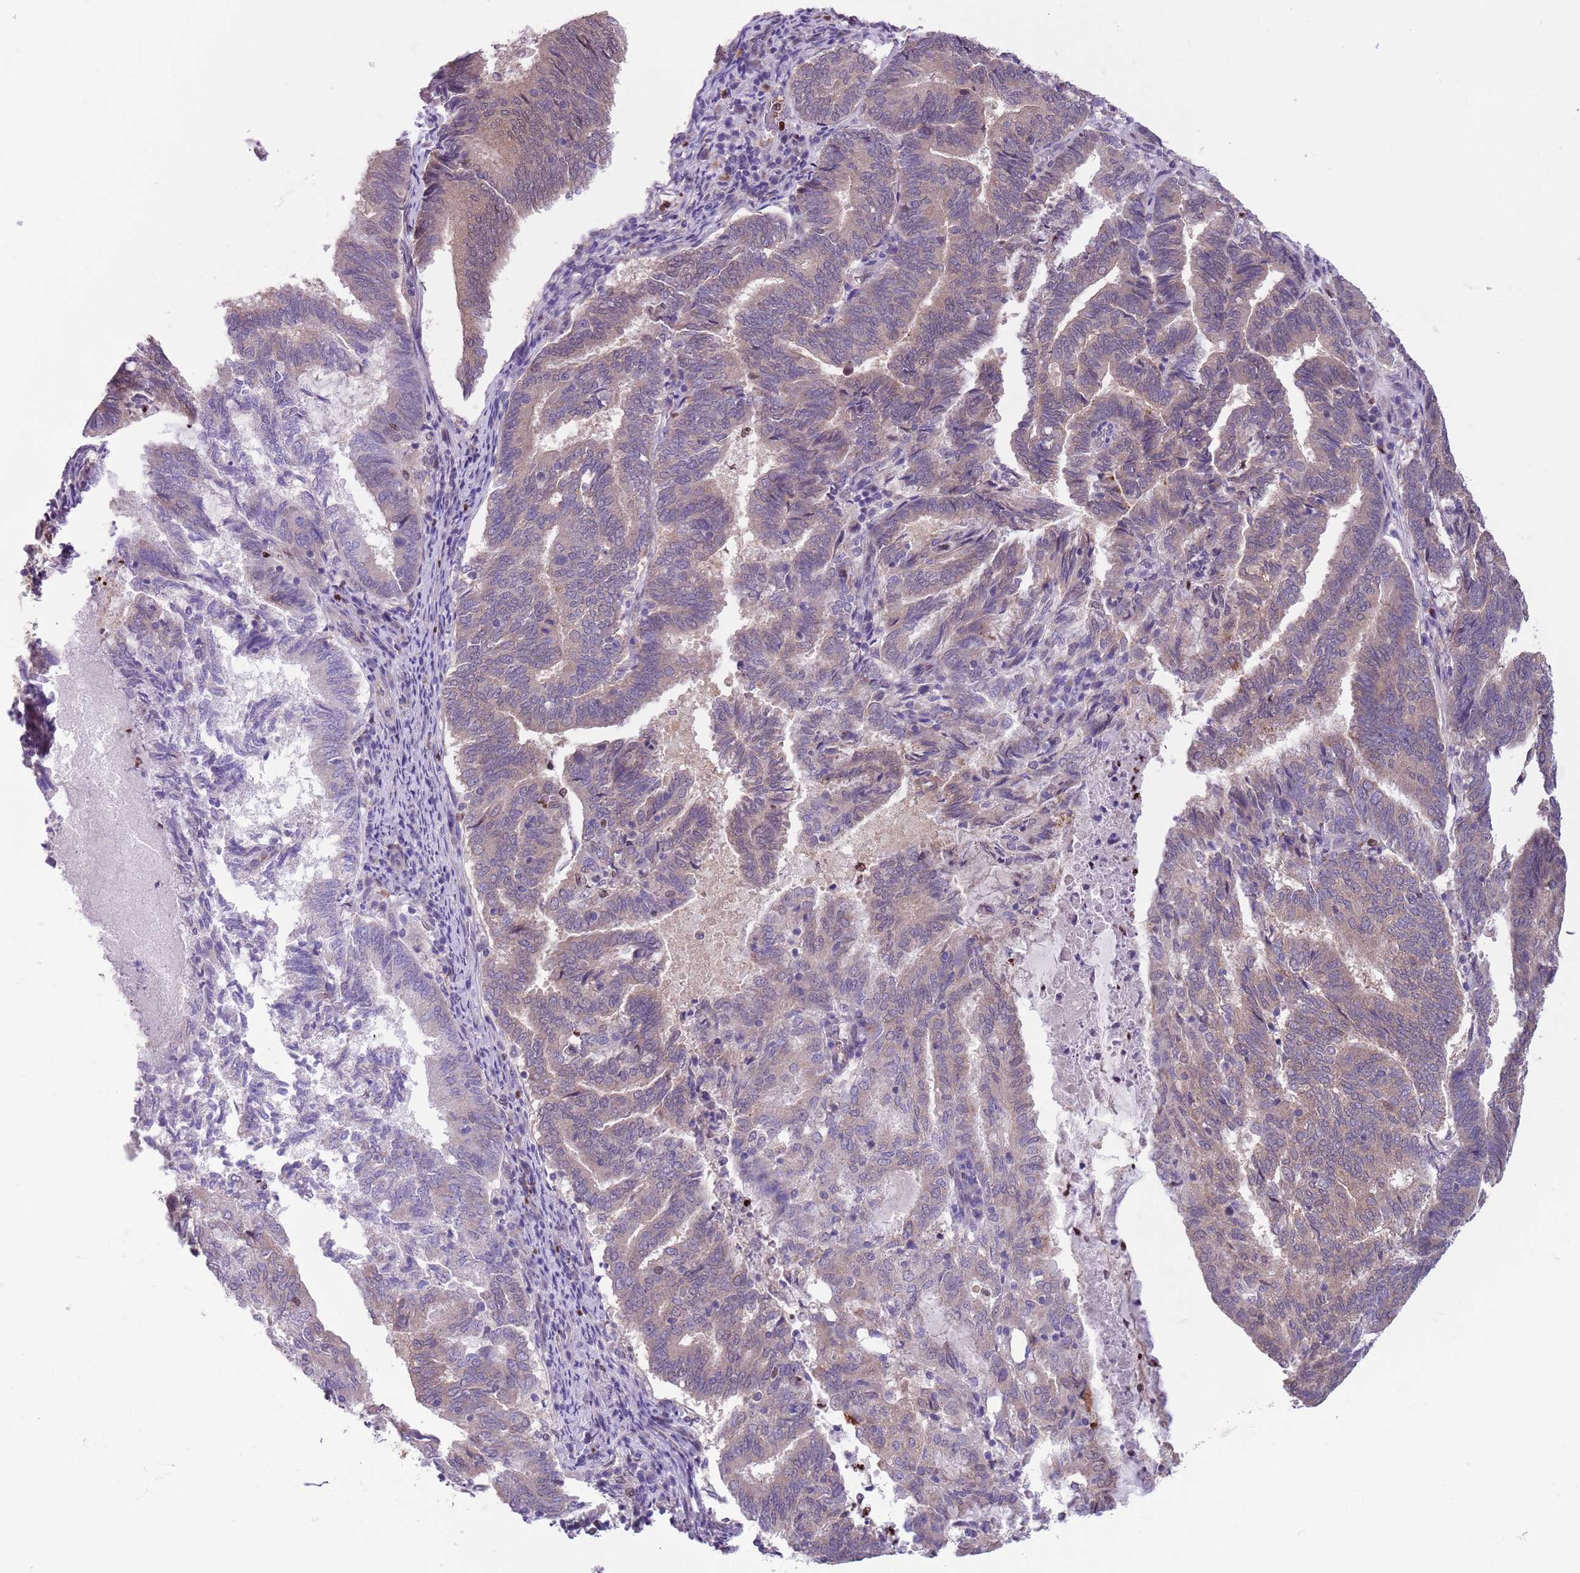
{"staining": {"intensity": "weak", "quantity": "25%-75%", "location": "cytoplasmic/membranous"}, "tissue": "endometrial cancer", "cell_type": "Tumor cells", "image_type": "cancer", "snomed": [{"axis": "morphology", "description": "Adenocarcinoma, NOS"}, {"axis": "topography", "description": "Endometrium"}], "caption": "Adenocarcinoma (endometrial) stained with a brown dye reveals weak cytoplasmic/membranous positive positivity in about 25%-75% of tumor cells.", "gene": "ADCY7", "patient": {"sex": "female", "age": 80}}